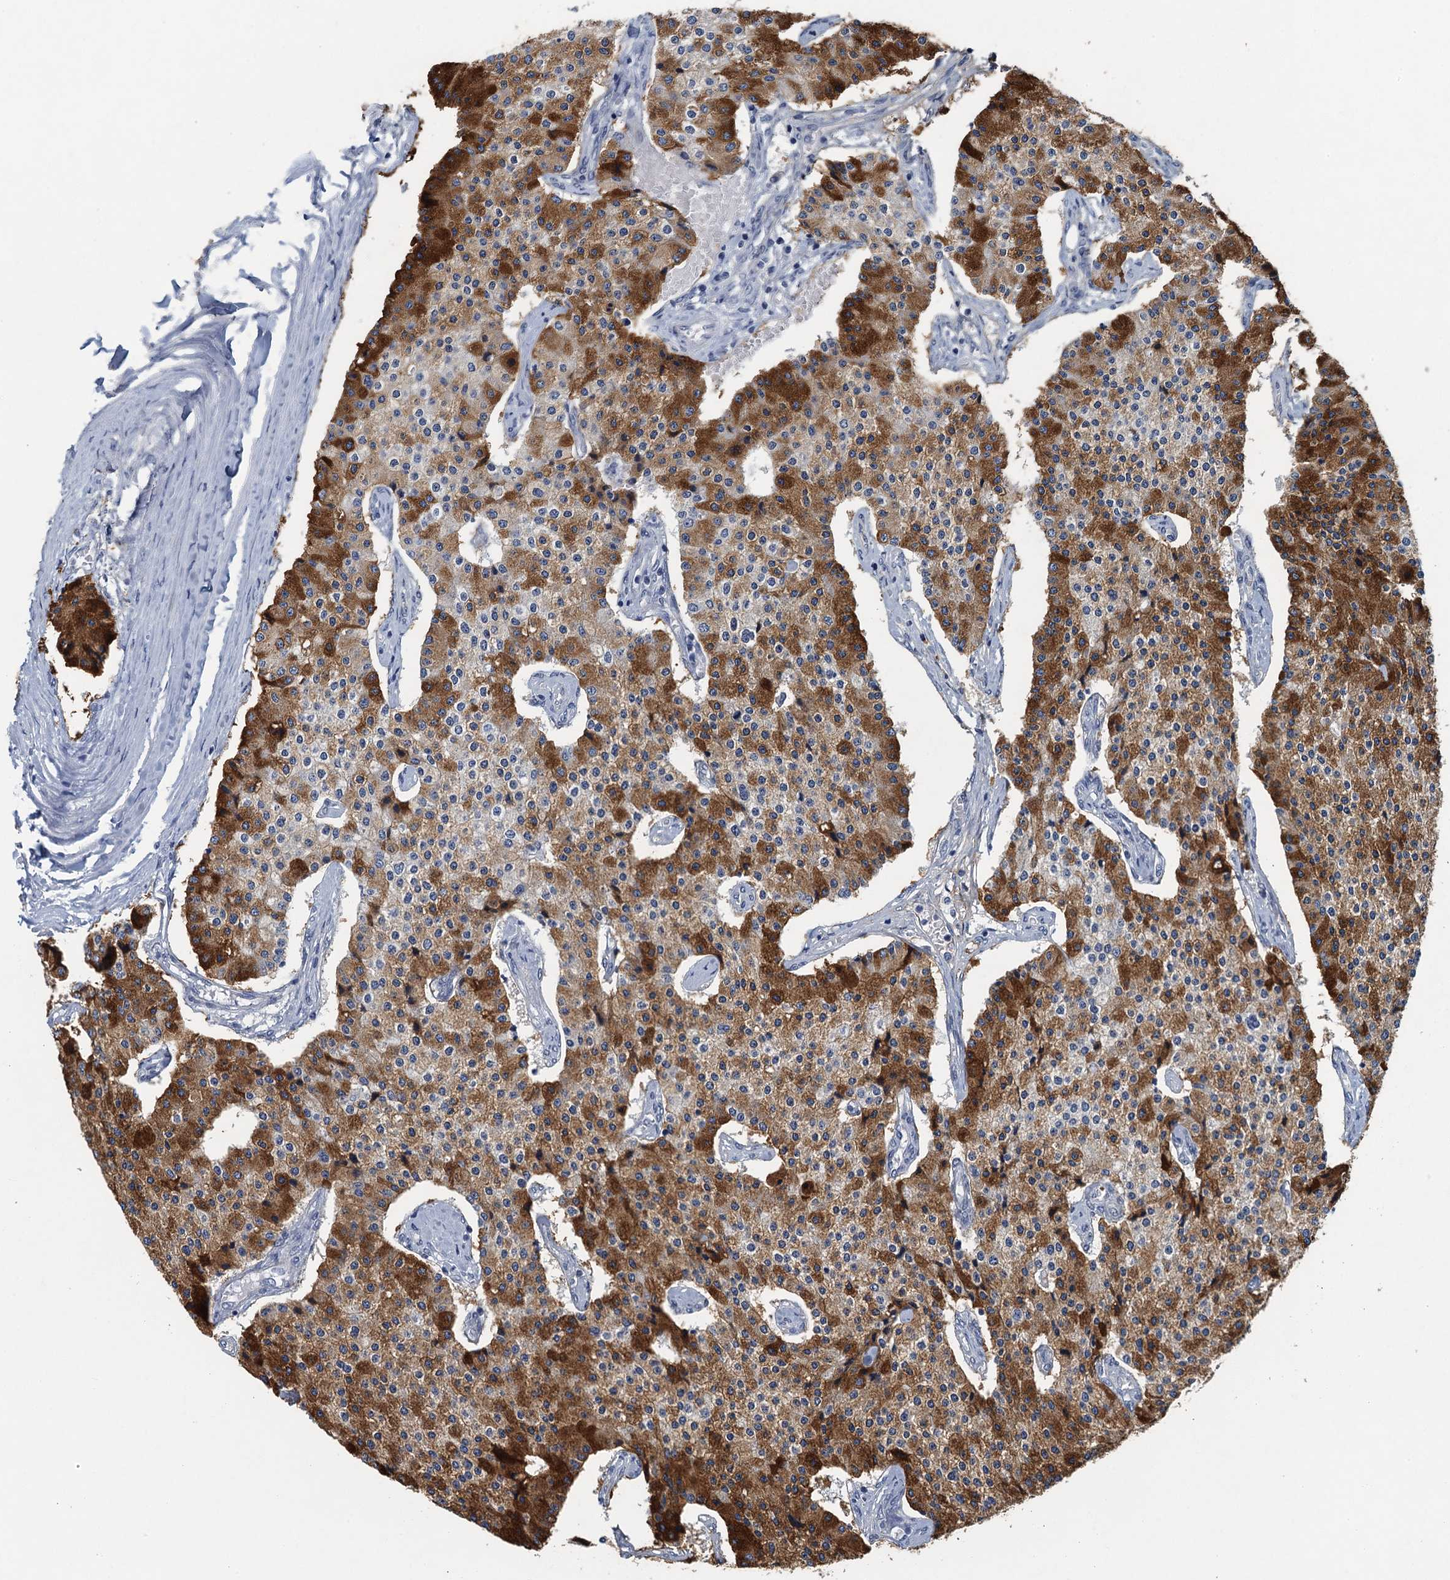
{"staining": {"intensity": "strong", "quantity": "25%-75%", "location": "cytoplasmic/membranous"}, "tissue": "carcinoid", "cell_type": "Tumor cells", "image_type": "cancer", "snomed": [{"axis": "morphology", "description": "Carcinoid, malignant, NOS"}, {"axis": "topography", "description": "Colon"}], "caption": "IHC (DAB) staining of carcinoid reveals strong cytoplasmic/membranous protein staining in approximately 25%-75% of tumor cells. The staining is performed using DAB (3,3'-diaminobenzidine) brown chromogen to label protein expression. The nuclei are counter-stained blue using hematoxylin.", "gene": "ENSG00000131152", "patient": {"sex": "female", "age": 52}}